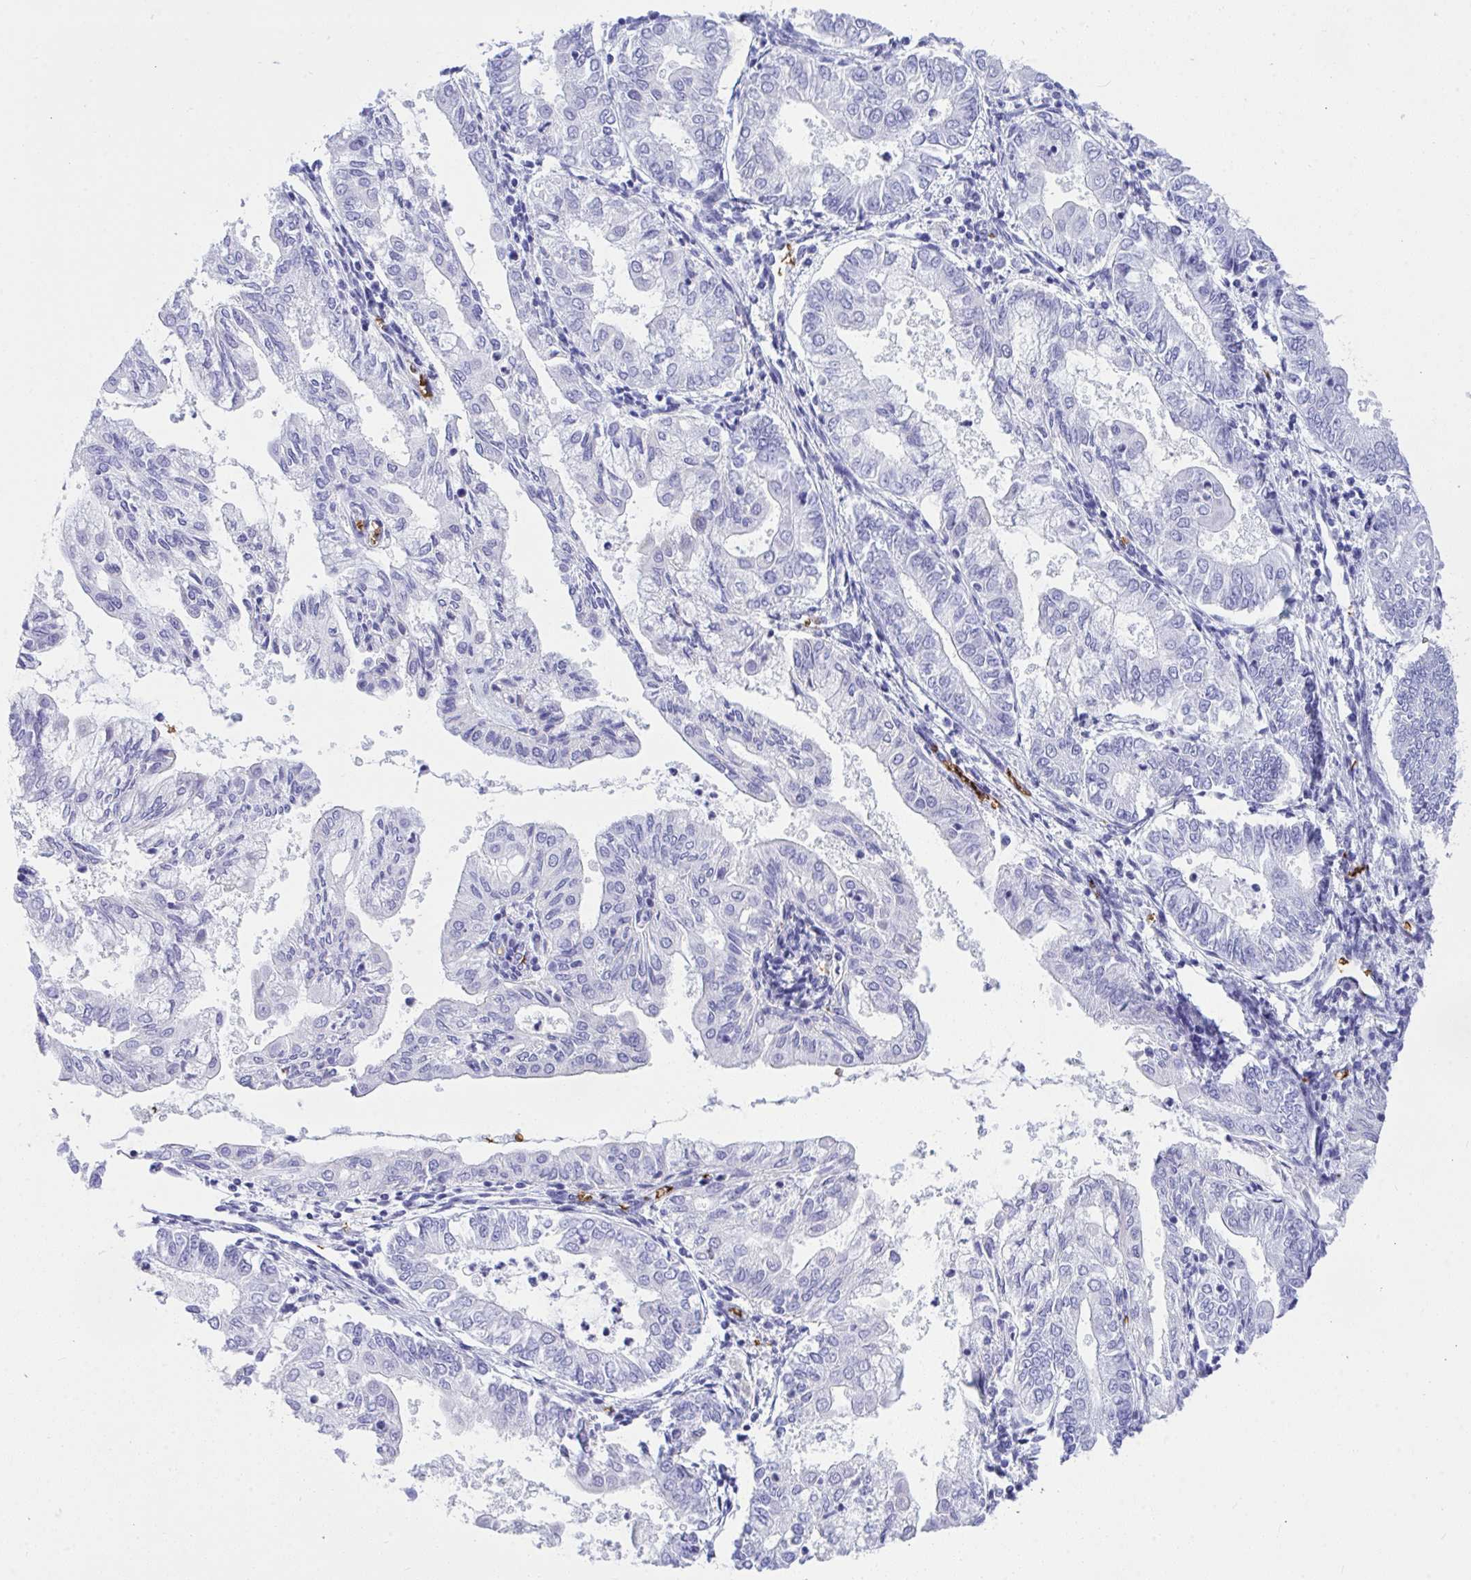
{"staining": {"intensity": "negative", "quantity": "none", "location": "none"}, "tissue": "endometrial cancer", "cell_type": "Tumor cells", "image_type": "cancer", "snomed": [{"axis": "morphology", "description": "Adenocarcinoma, NOS"}, {"axis": "topography", "description": "Endometrium"}], "caption": "High power microscopy image of an immunohistochemistry image of endometrial cancer (adenocarcinoma), revealing no significant positivity in tumor cells.", "gene": "ANK1", "patient": {"sex": "female", "age": 68}}